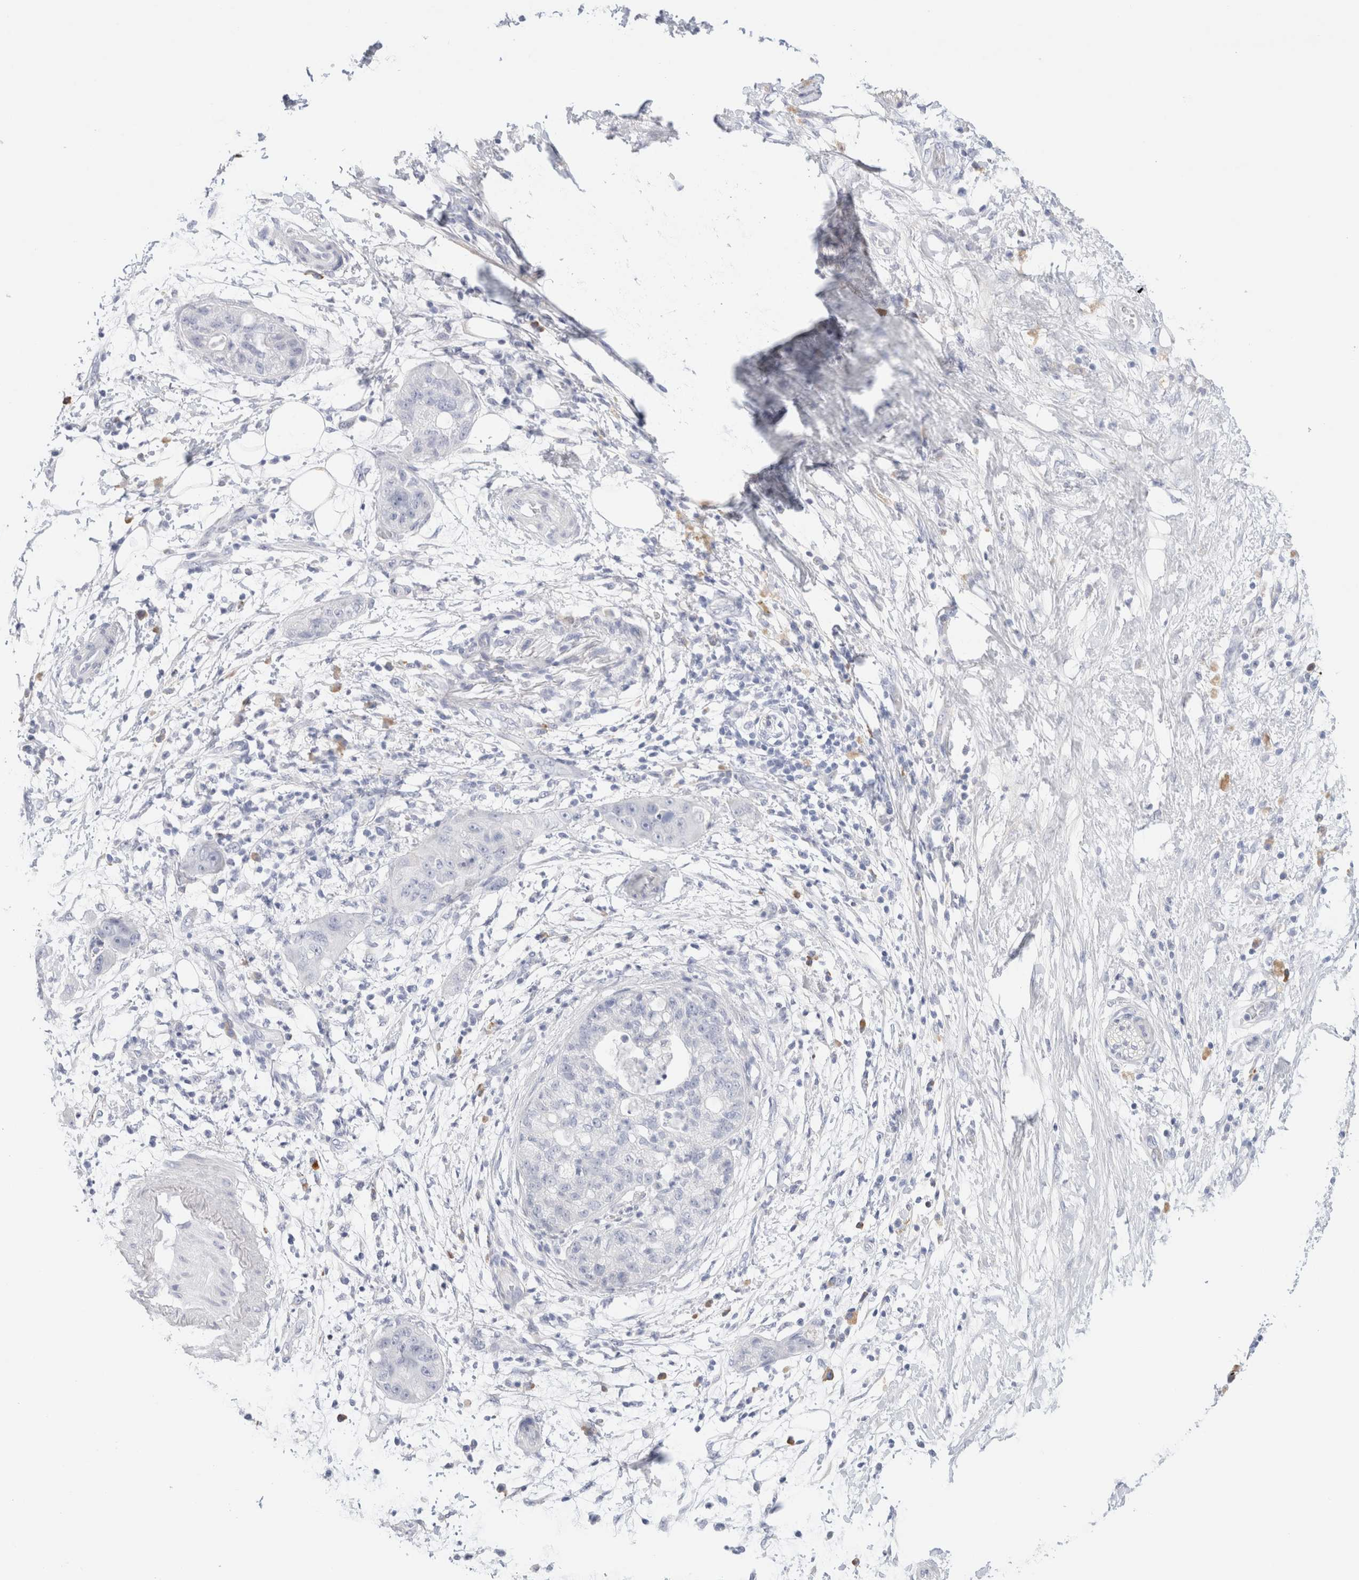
{"staining": {"intensity": "negative", "quantity": "none", "location": "none"}, "tissue": "pancreatic cancer", "cell_type": "Tumor cells", "image_type": "cancer", "snomed": [{"axis": "morphology", "description": "Adenocarcinoma, NOS"}, {"axis": "topography", "description": "Pancreas"}], "caption": "Histopathology image shows no protein staining in tumor cells of pancreatic cancer (adenocarcinoma) tissue.", "gene": "GADD45G", "patient": {"sex": "female", "age": 78}}